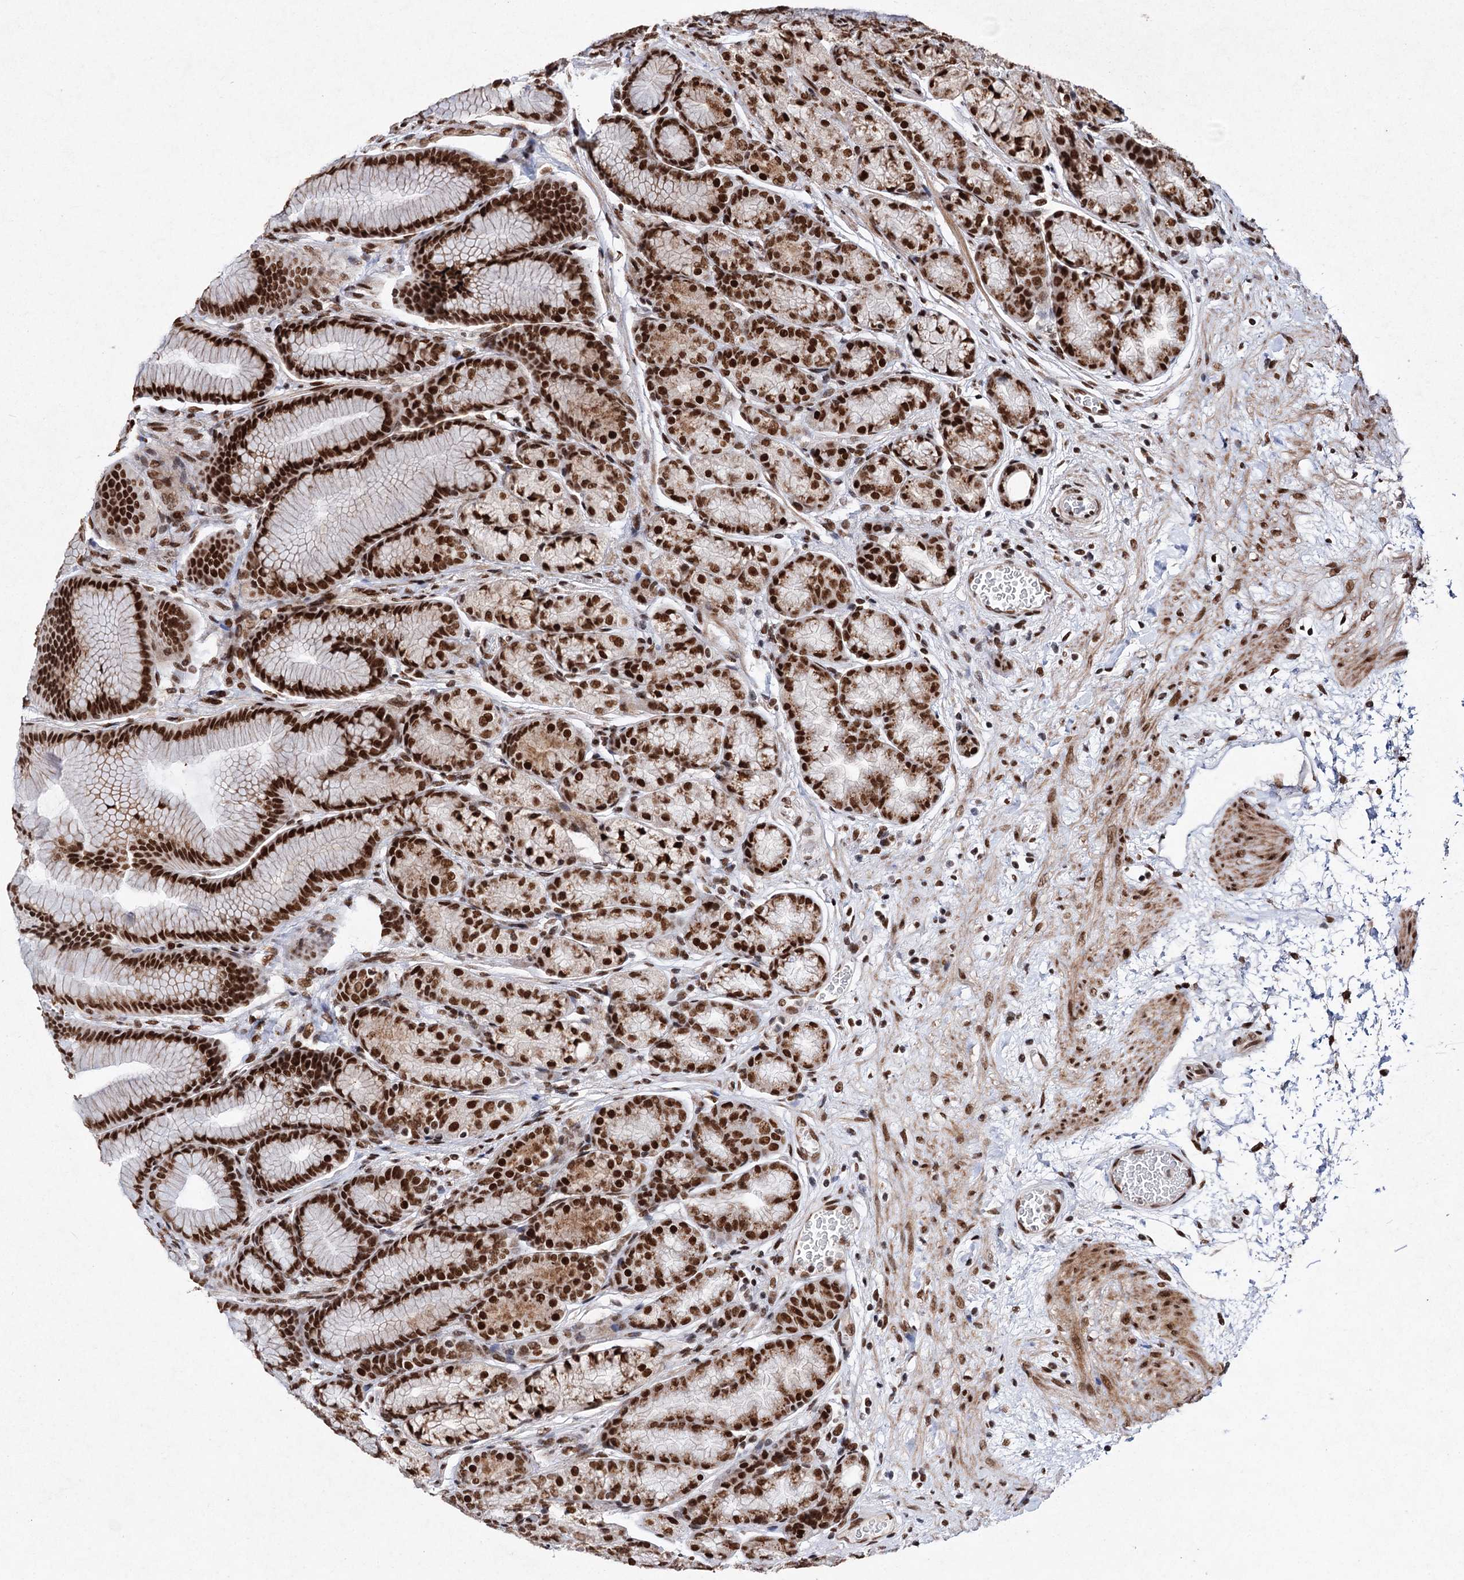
{"staining": {"intensity": "strong", "quantity": ">75%", "location": "nuclear"}, "tissue": "stomach", "cell_type": "Glandular cells", "image_type": "normal", "snomed": [{"axis": "morphology", "description": "Normal tissue, NOS"}, {"axis": "morphology", "description": "Adenocarcinoma, NOS"}, {"axis": "morphology", "description": "Adenocarcinoma, High grade"}, {"axis": "topography", "description": "Stomach, upper"}, {"axis": "topography", "description": "Stomach"}], "caption": "Immunohistochemical staining of unremarkable human stomach shows high levels of strong nuclear staining in approximately >75% of glandular cells.", "gene": "MATR3", "patient": {"sex": "female", "age": 65}}